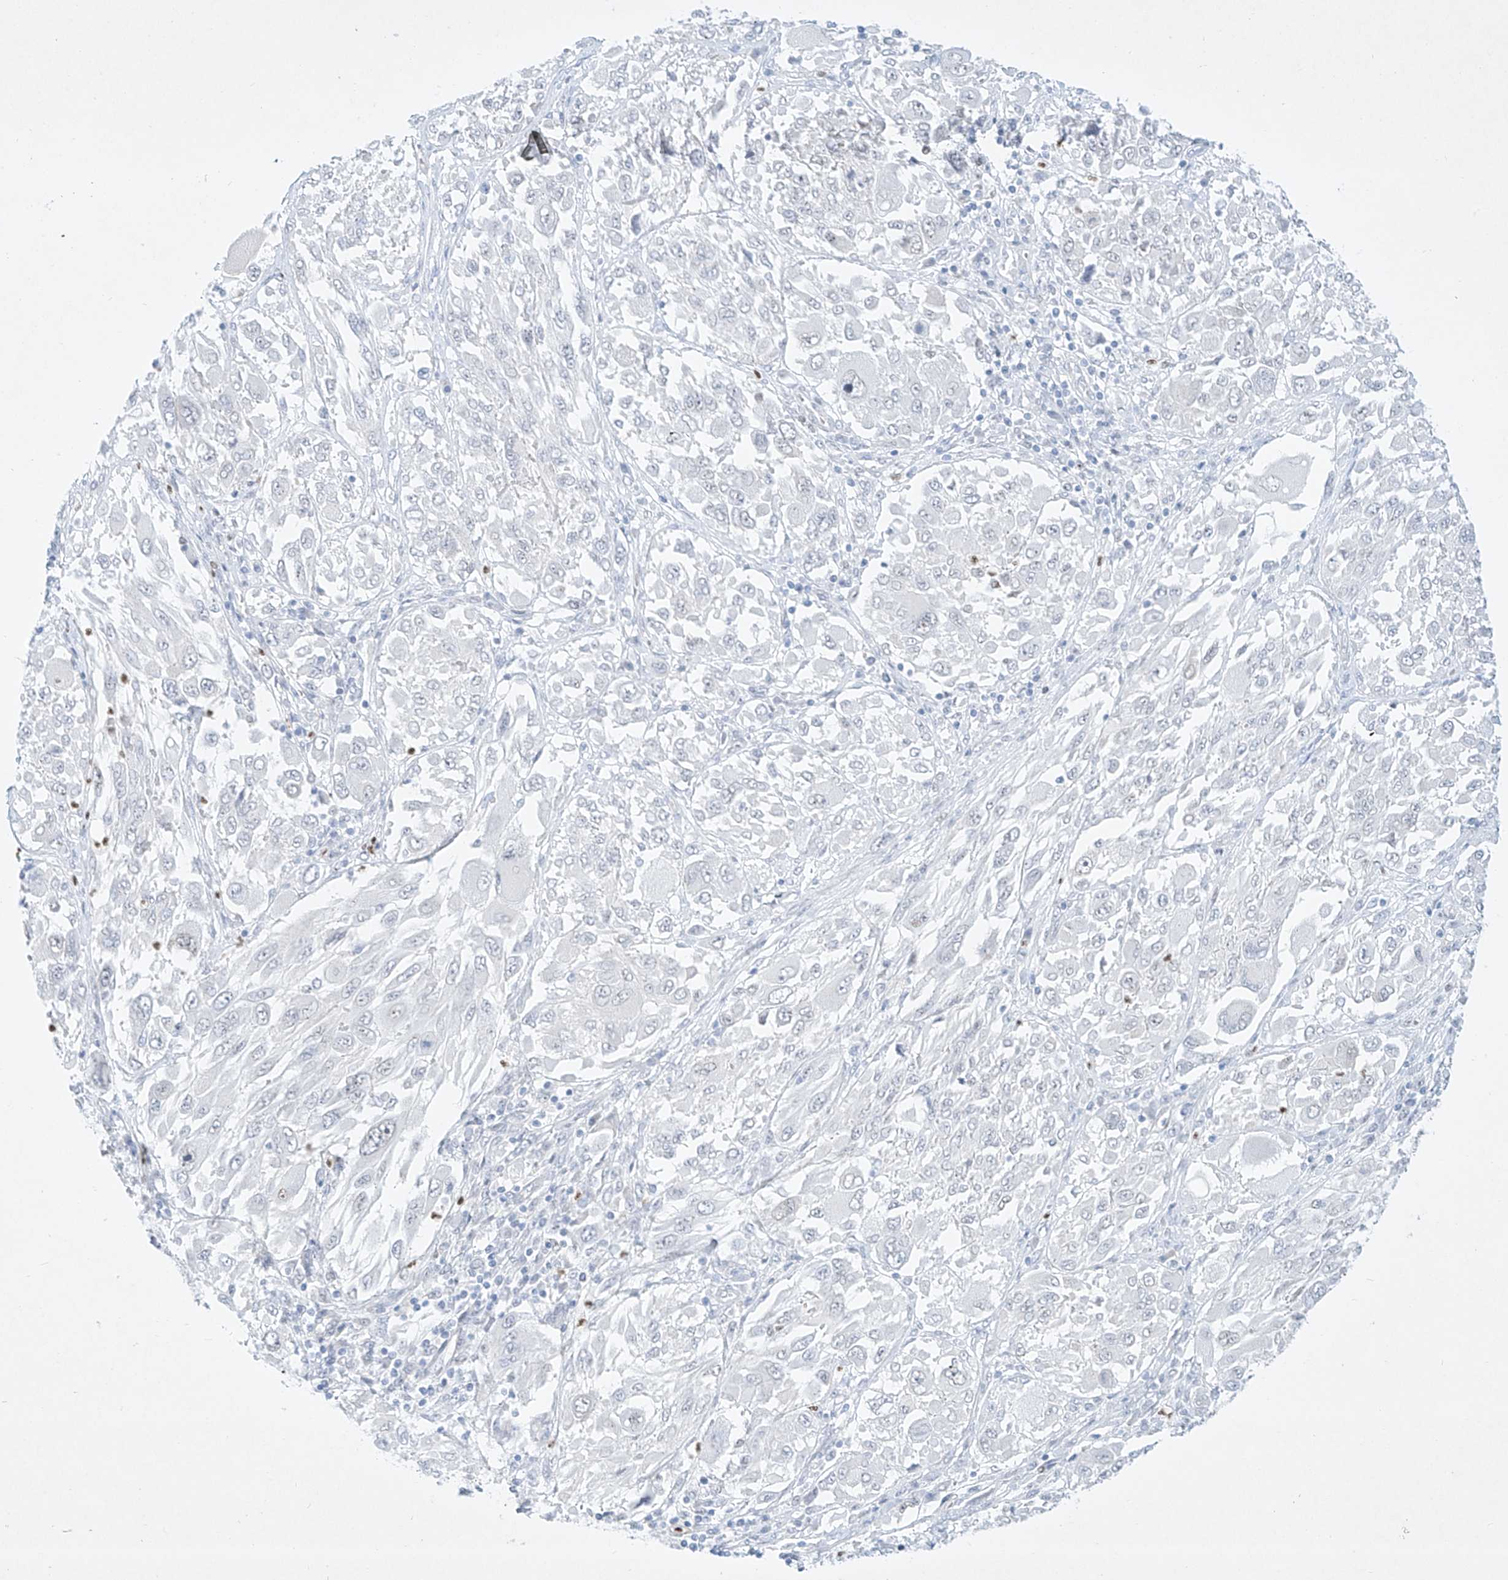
{"staining": {"intensity": "negative", "quantity": "none", "location": "none"}, "tissue": "melanoma", "cell_type": "Tumor cells", "image_type": "cancer", "snomed": [{"axis": "morphology", "description": "Malignant melanoma, NOS"}, {"axis": "topography", "description": "Skin"}], "caption": "Tumor cells show no significant protein positivity in malignant melanoma.", "gene": "REEP2", "patient": {"sex": "female", "age": 91}}